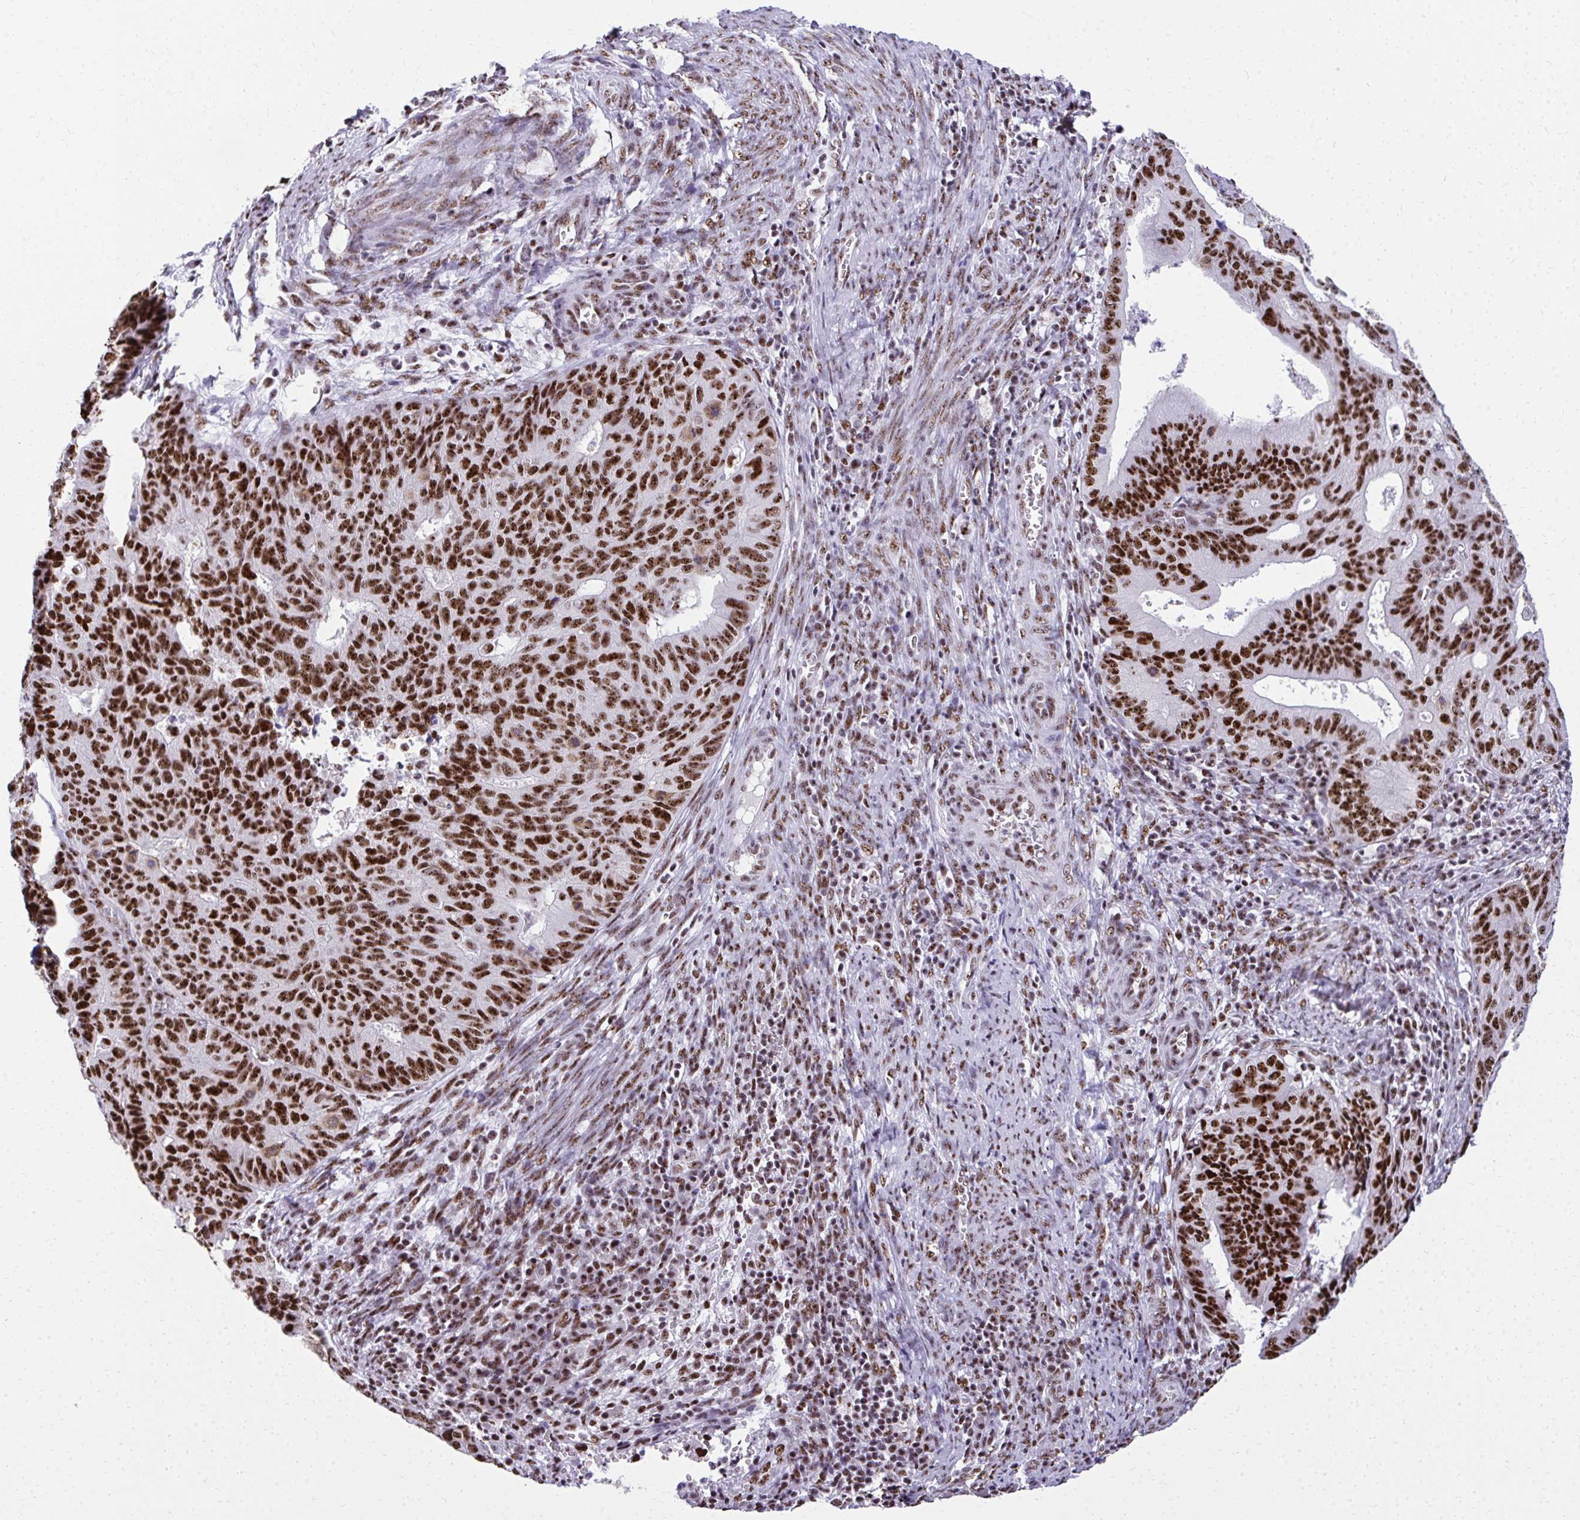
{"staining": {"intensity": "strong", "quantity": ">75%", "location": "nuclear"}, "tissue": "endometrial cancer", "cell_type": "Tumor cells", "image_type": "cancer", "snomed": [{"axis": "morphology", "description": "Adenocarcinoma, NOS"}, {"axis": "topography", "description": "Endometrium"}], "caption": "Endometrial cancer (adenocarcinoma) tissue exhibits strong nuclear expression in approximately >75% of tumor cells, visualized by immunohistochemistry.", "gene": "PELP1", "patient": {"sex": "female", "age": 65}}